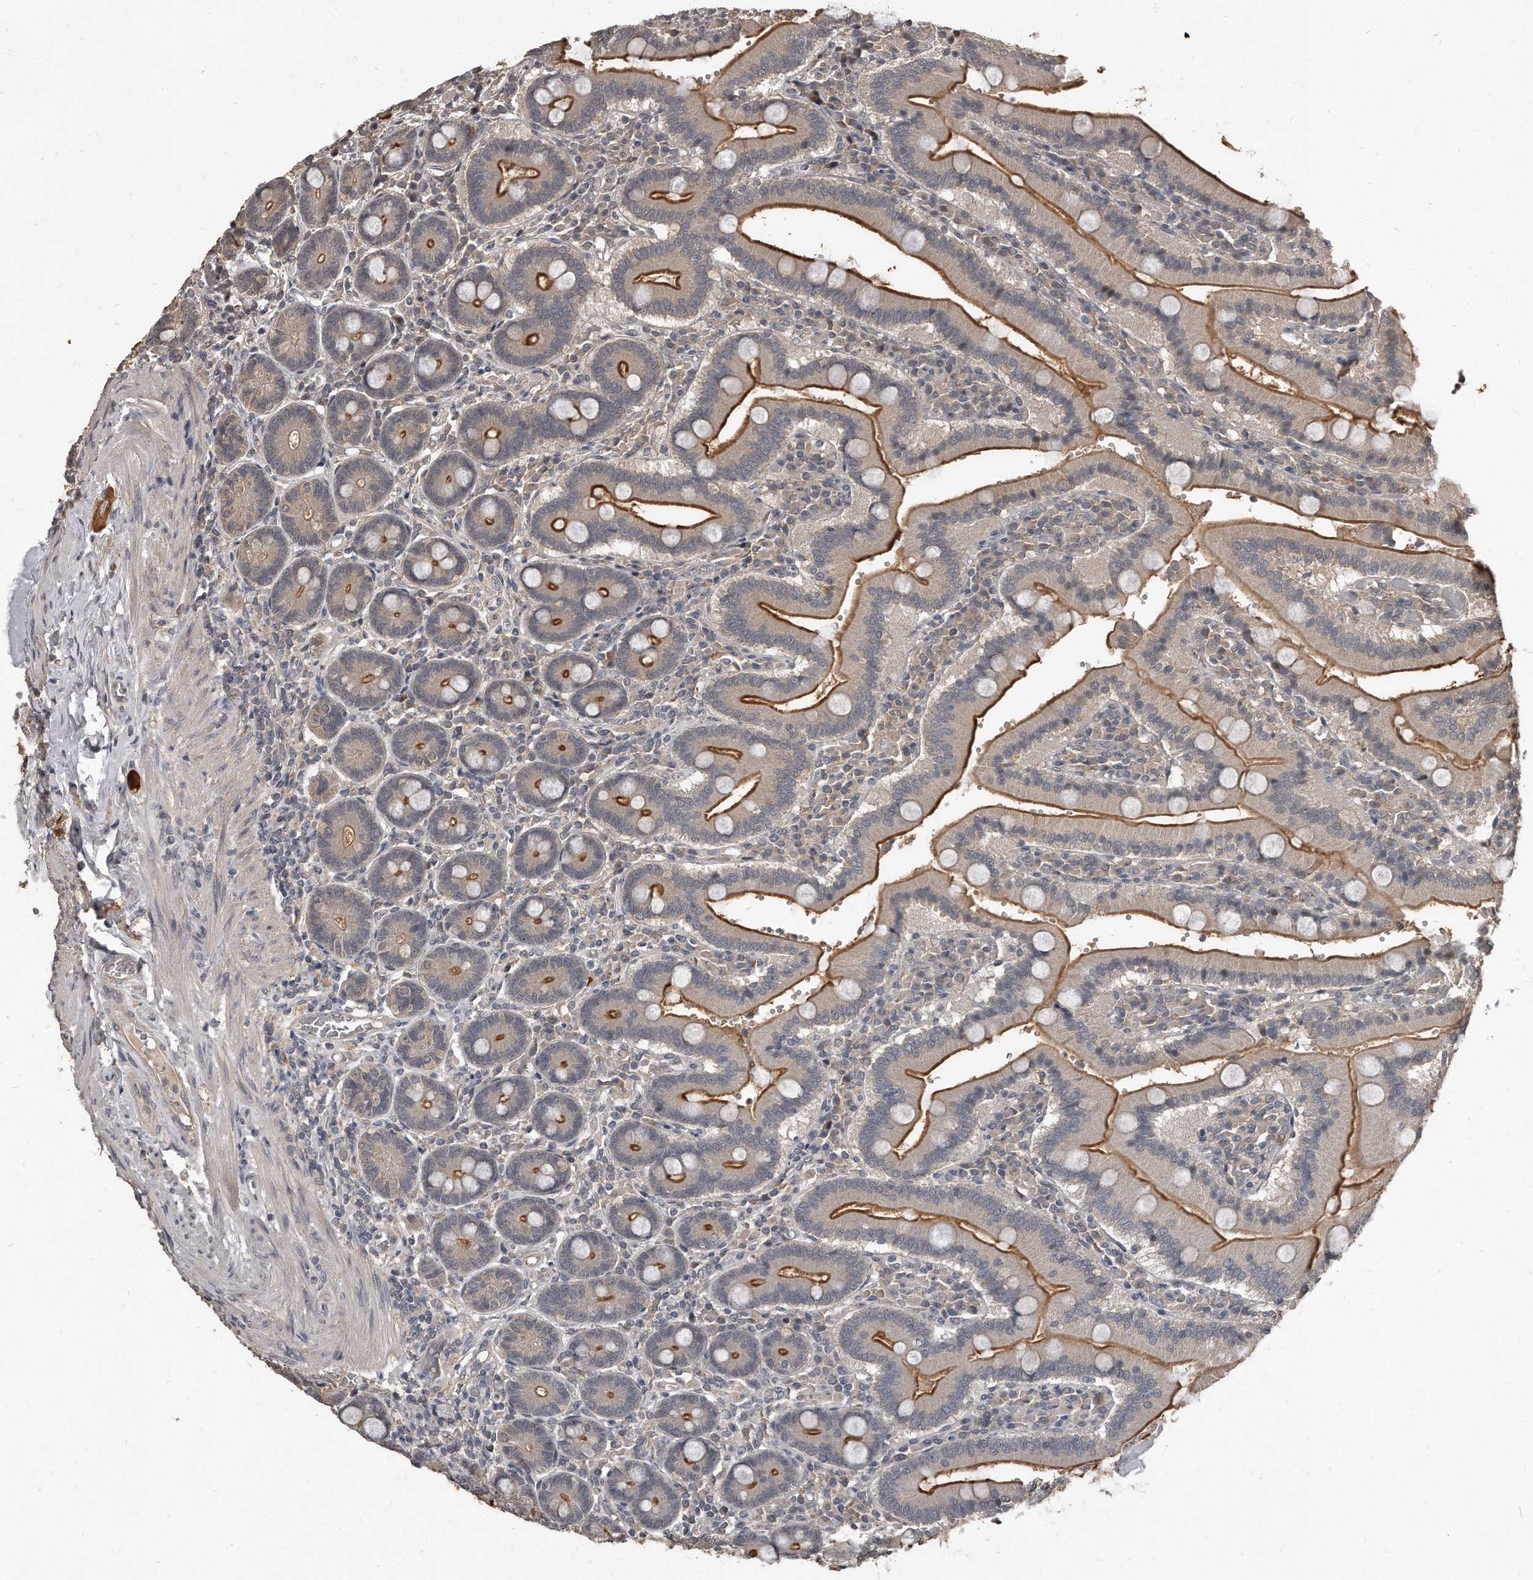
{"staining": {"intensity": "strong", "quantity": "25%-75%", "location": "cytoplasmic/membranous"}, "tissue": "duodenum", "cell_type": "Glandular cells", "image_type": "normal", "snomed": [{"axis": "morphology", "description": "Normal tissue, NOS"}, {"axis": "topography", "description": "Duodenum"}], "caption": "Protein expression analysis of unremarkable duodenum displays strong cytoplasmic/membranous positivity in about 25%-75% of glandular cells.", "gene": "GRB10", "patient": {"sex": "female", "age": 62}}